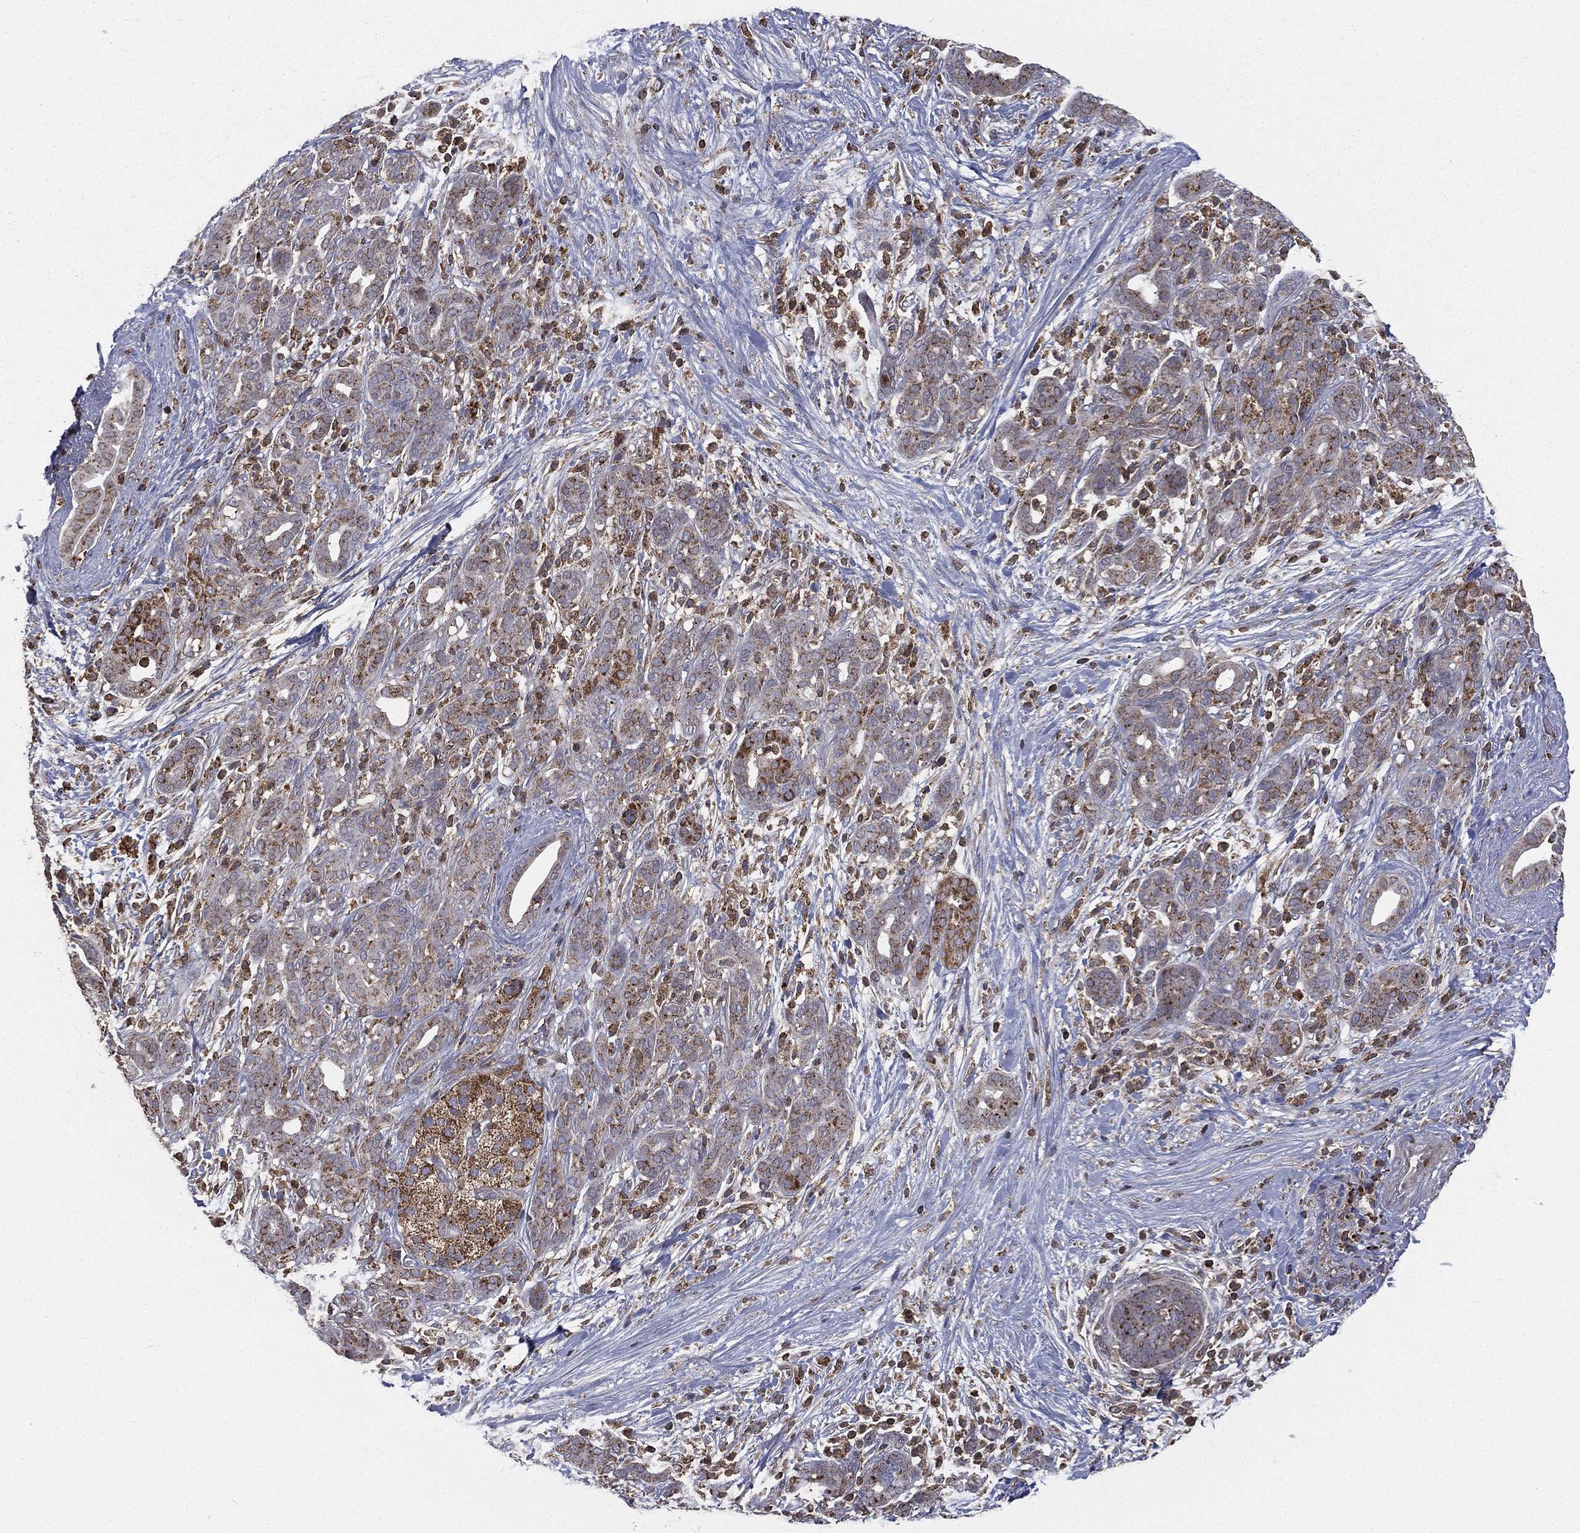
{"staining": {"intensity": "strong", "quantity": "25%-75%", "location": "cytoplasmic/membranous"}, "tissue": "pancreatic cancer", "cell_type": "Tumor cells", "image_type": "cancer", "snomed": [{"axis": "morphology", "description": "Adenocarcinoma, NOS"}, {"axis": "topography", "description": "Pancreas"}], "caption": "A high amount of strong cytoplasmic/membranous positivity is appreciated in approximately 25%-75% of tumor cells in pancreatic cancer (adenocarcinoma) tissue.", "gene": "RIN3", "patient": {"sex": "male", "age": 44}}